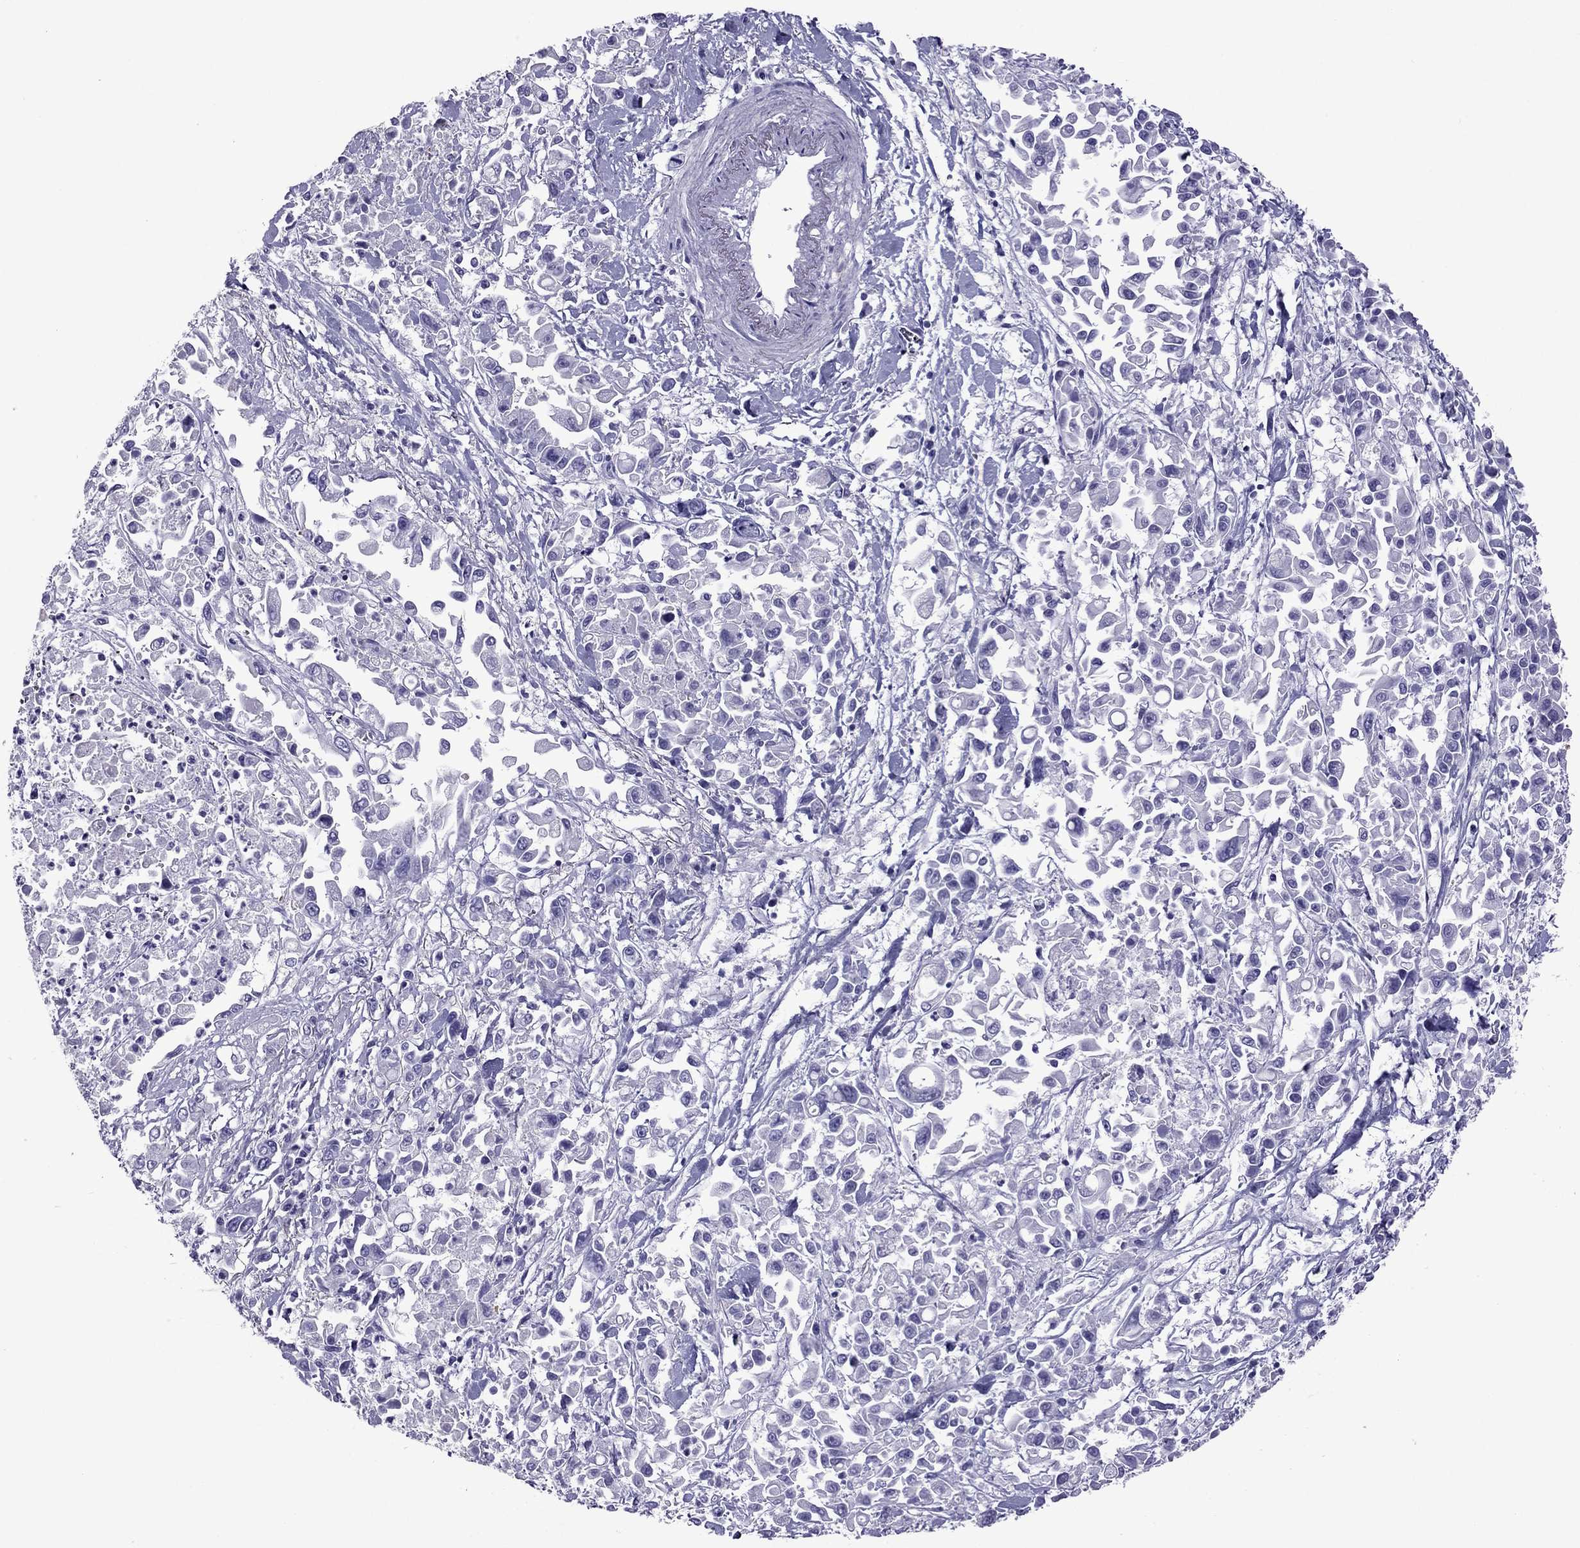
{"staining": {"intensity": "negative", "quantity": "none", "location": "none"}, "tissue": "pancreatic cancer", "cell_type": "Tumor cells", "image_type": "cancer", "snomed": [{"axis": "morphology", "description": "Adenocarcinoma, NOS"}, {"axis": "topography", "description": "Pancreas"}], "caption": "The micrograph demonstrates no significant staining in tumor cells of pancreatic adenocarcinoma.", "gene": "MYL11", "patient": {"sex": "female", "age": 83}}